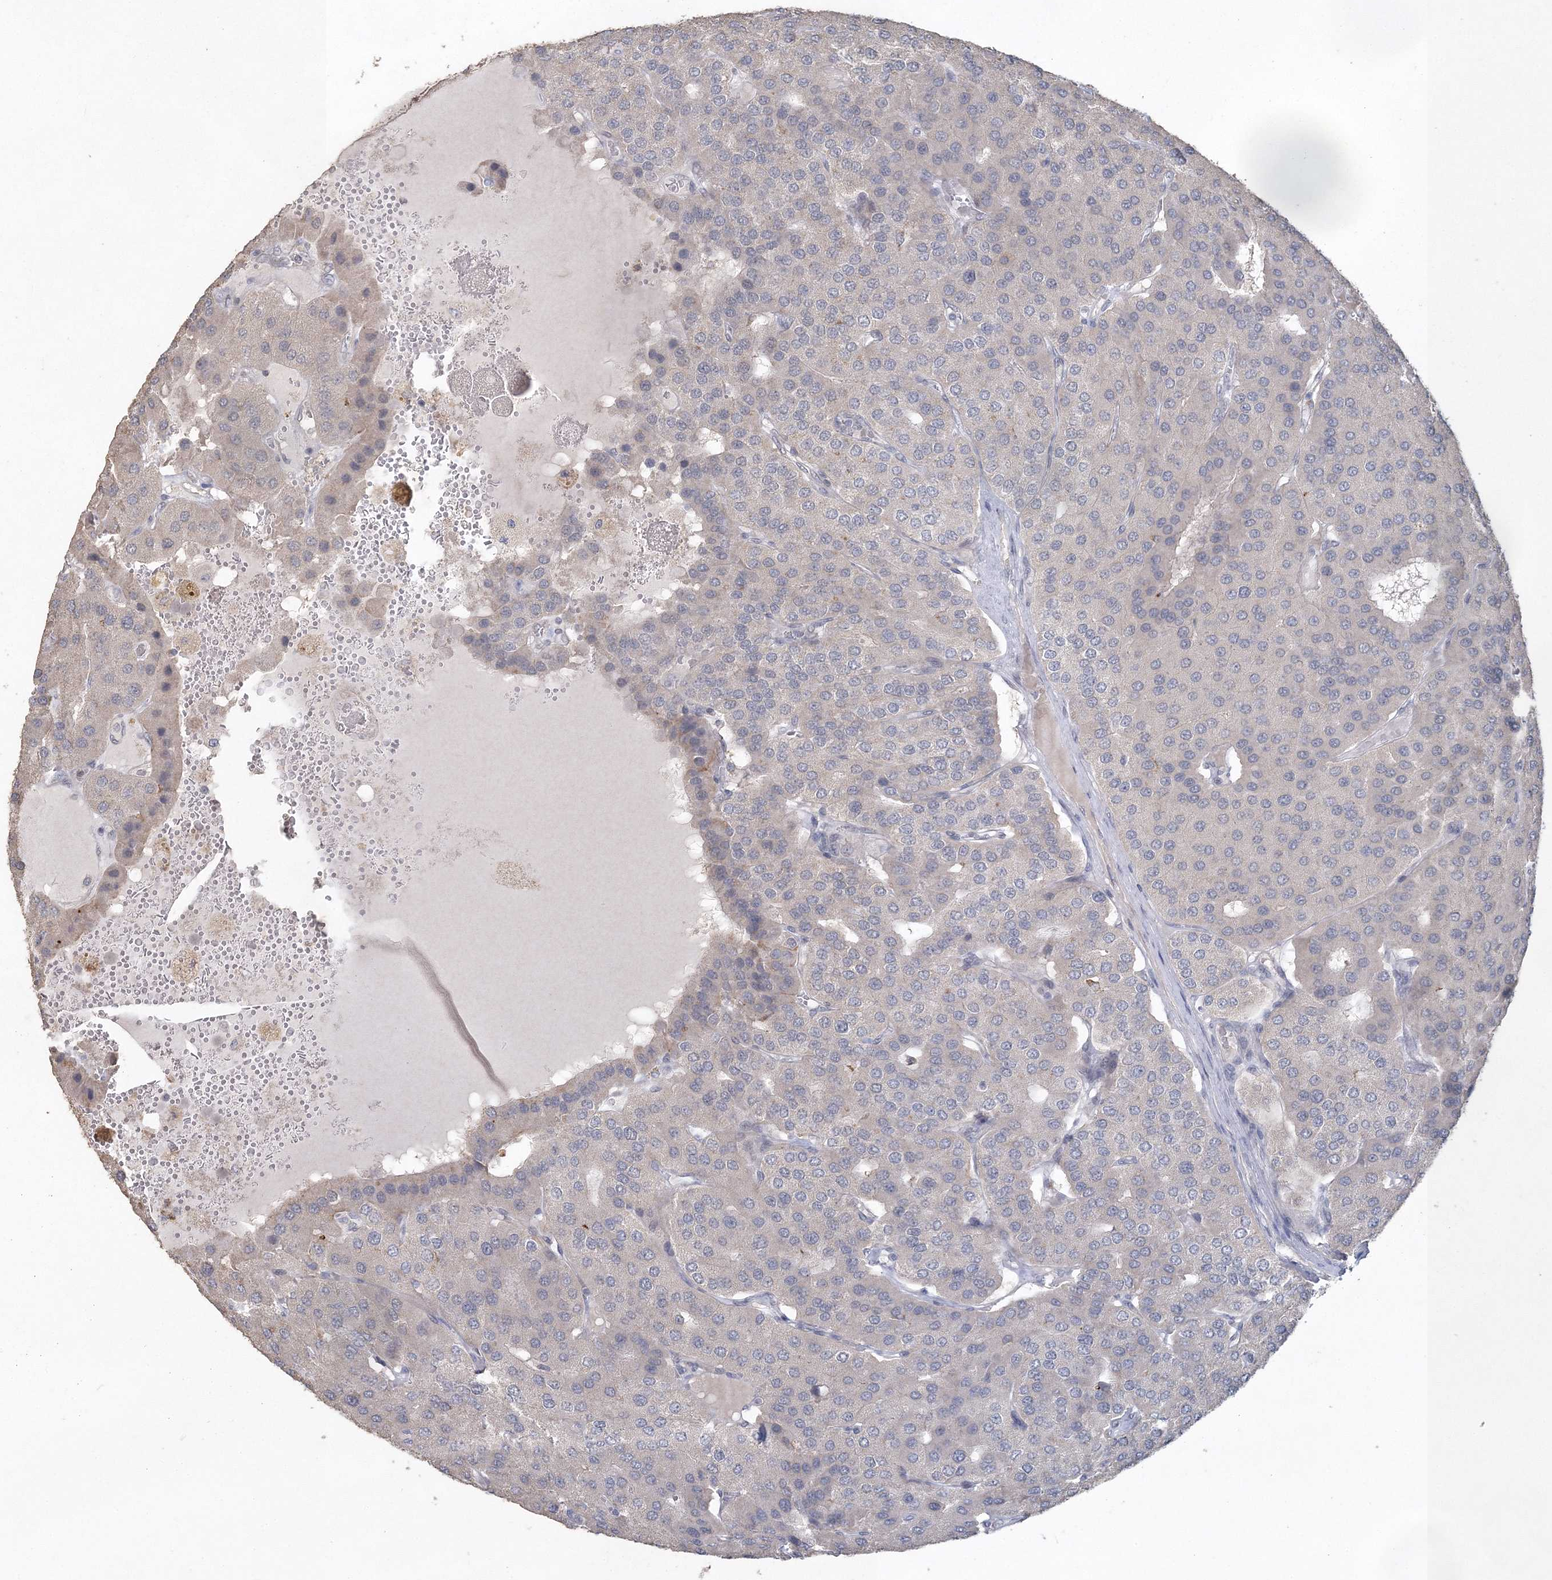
{"staining": {"intensity": "negative", "quantity": "none", "location": "none"}, "tissue": "parathyroid gland", "cell_type": "Glandular cells", "image_type": "normal", "snomed": [{"axis": "morphology", "description": "Normal tissue, NOS"}, {"axis": "morphology", "description": "Adenoma, NOS"}, {"axis": "topography", "description": "Parathyroid gland"}], "caption": "A photomicrograph of human parathyroid gland is negative for staining in glandular cells. (Immunohistochemistry (ihc), brightfield microscopy, high magnification).", "gene": "UIMC1", "patient": {"sex": "female", "age": 86}}